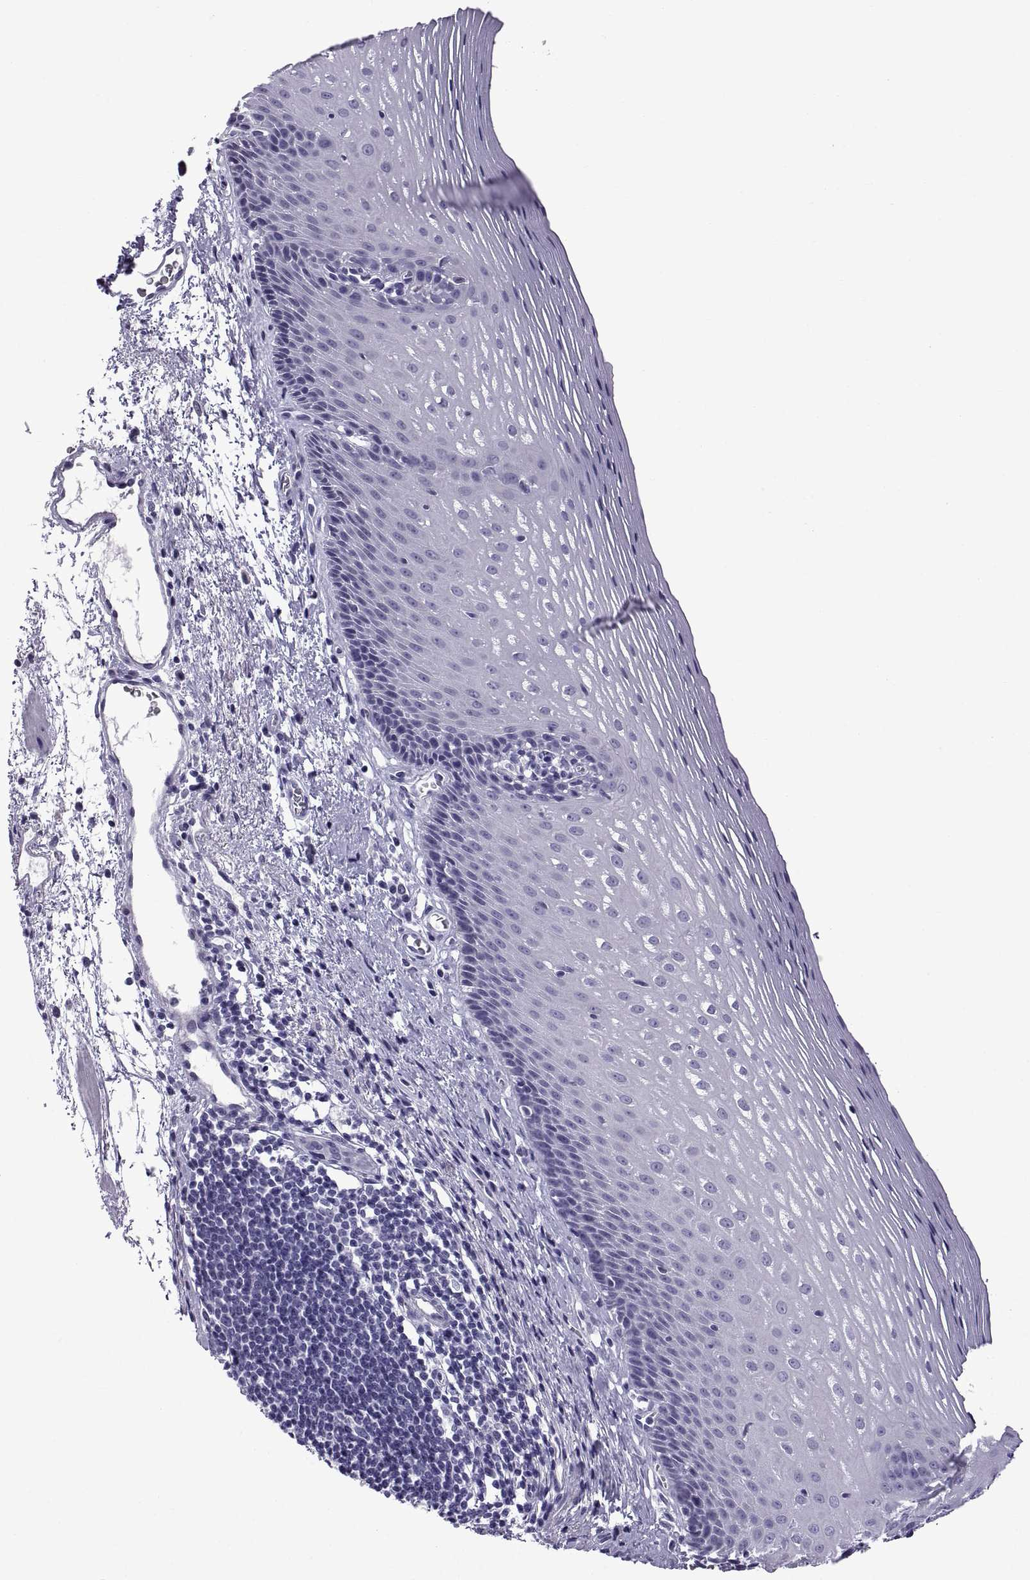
{"staining": {"intensity": "negative", "quantity": "none", "location": "none"}, "tissue": "esophagus", "cell_type": "Squamous epithelial cells", "image_type": "normal", "snomed": [{"axis": "morphology", "description": "Normal tissue, NOS"}, {"axis": "topography", "description": "Esophagus"}], "caption": "IHC of normal esophagus shows no staining in squamous epithelial cells.", "gene": "C3orf22", "patient": {"sex": "male", "age": 76}}